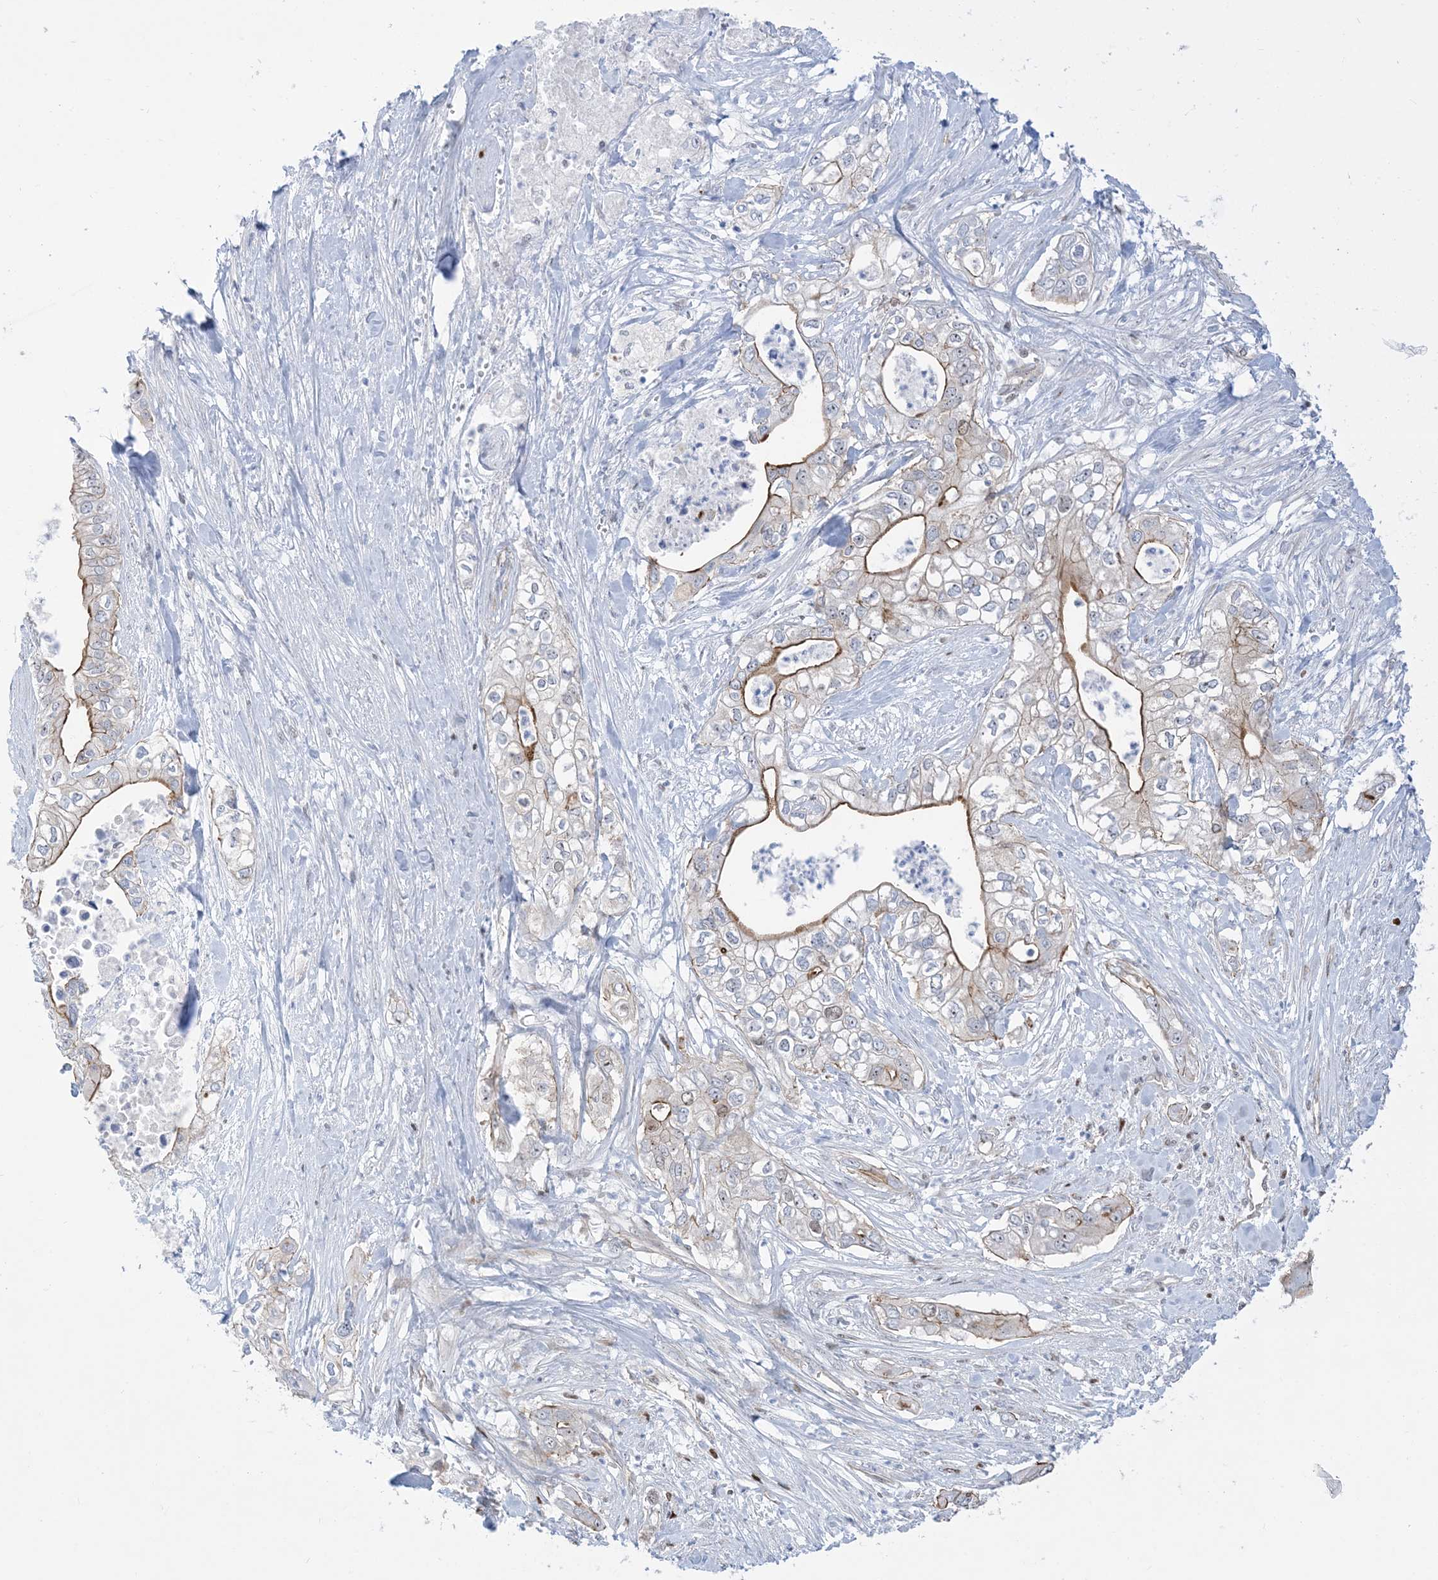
{"staining": {"intensity": "moderate", "quantity": "25%-75%", "location": "cytoplasmic/membranous"}, "tissue": "pancreatic cancer", "cell_type": "Tumor cells", "image_type": "cancer", "snomed": [{"axis": "morphology", "description": "Adenocarcinoma, NOS"}, {"axis": "topography", "description": "Pancreas"}], "caption": "Pancreatic adenocarcinoma stained for a protein displays moderate cytoplasmic/membranous positivity in tumor cells. (Brightfield microscopy of DAB IHC at high magnification).", "gene": "MARS2", "patient": {"sex": "female", "age": 78}}